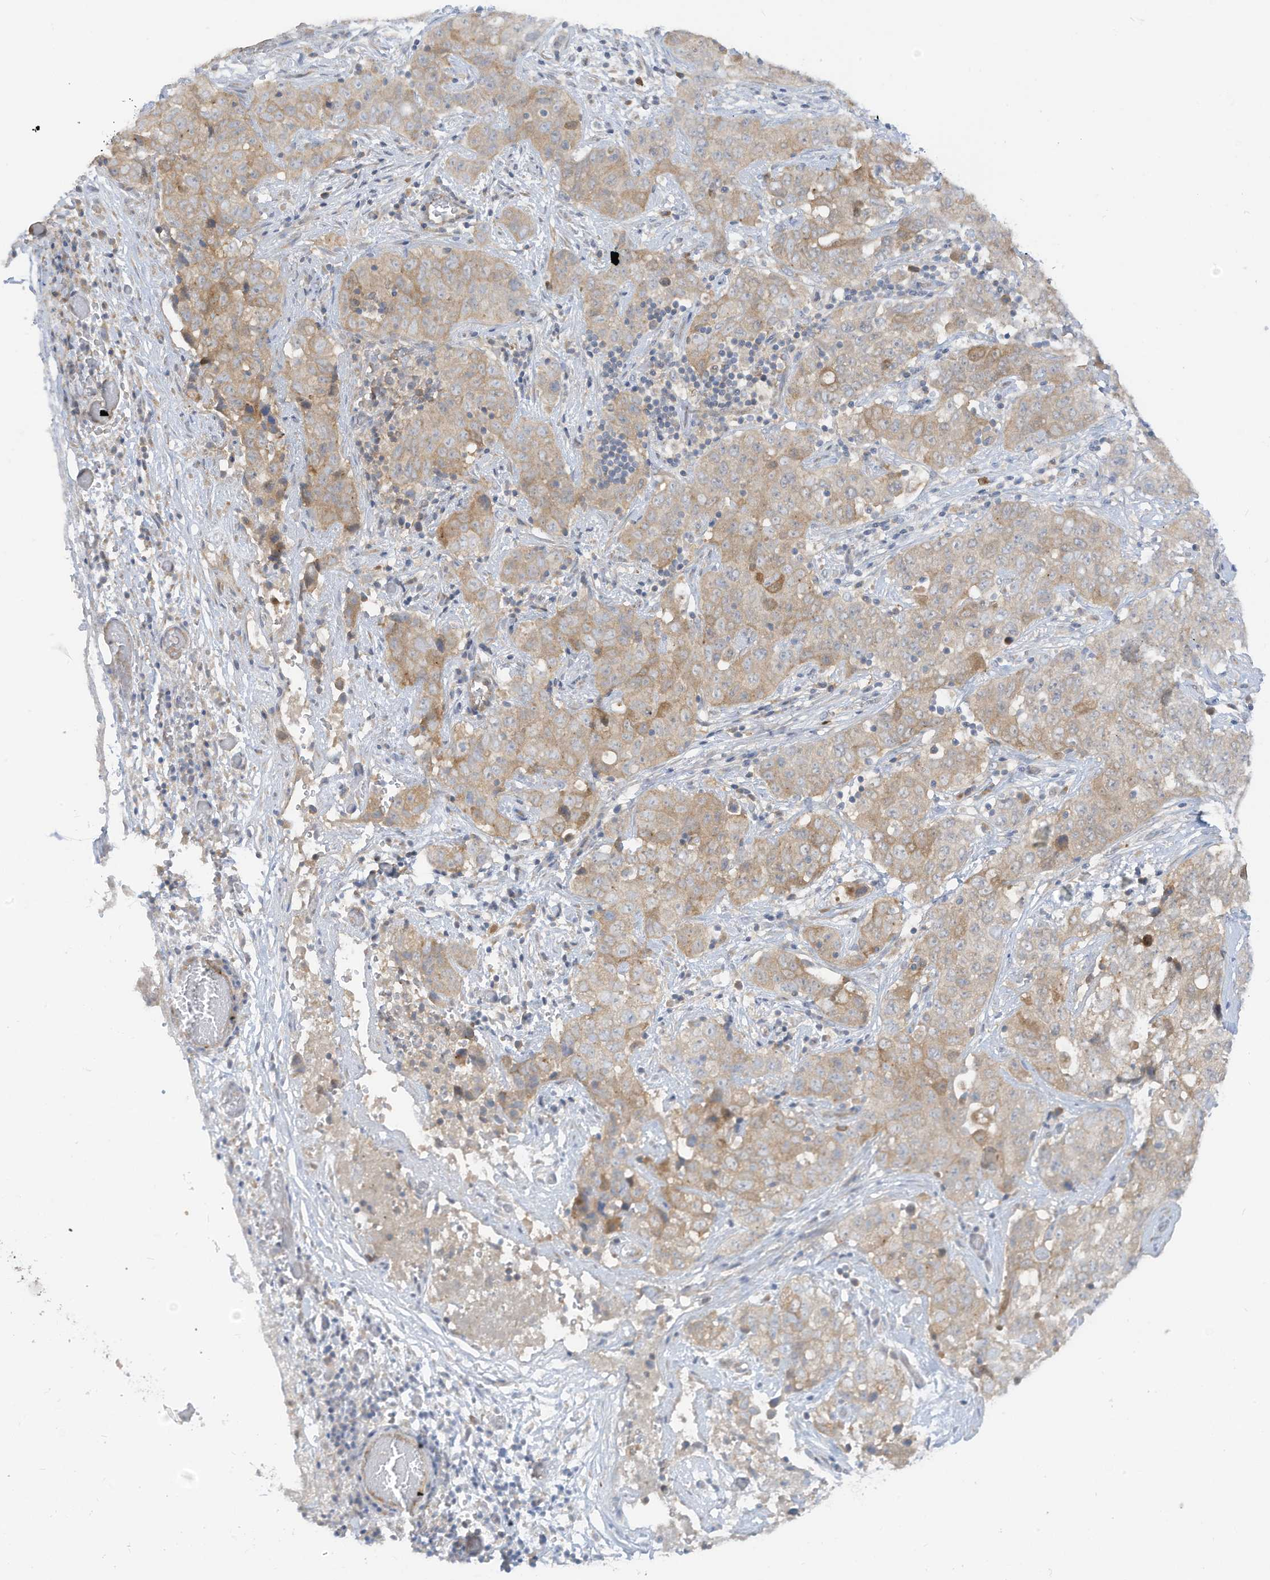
{"staining": {"intensity": "weak", "quantity": ">75%", "location": "cytoplasmic/membranous"}, "tissue": "stomach cancer", "cell_type": "Tumor cells", "image_type": "cancer", "snomed": [{"axis": "morphology", "description": "Normal tissue, NOS"}, {"axis": "morphology", "description": "Adenocarcinoma, NOS"}, {"axis": "topography", "description": "Lymph node"}, {"axis": "topography", "description": "Stomach"}], "caption": "Brown immunohistochemical staining in stomach cancer (adenocarcinoma) demonstrates weak cytoplasmic/membranous staining in approximately >75% of tumor cells.", "gene": "LRRN2", "patient": {"sex": "male", "age": 48}}